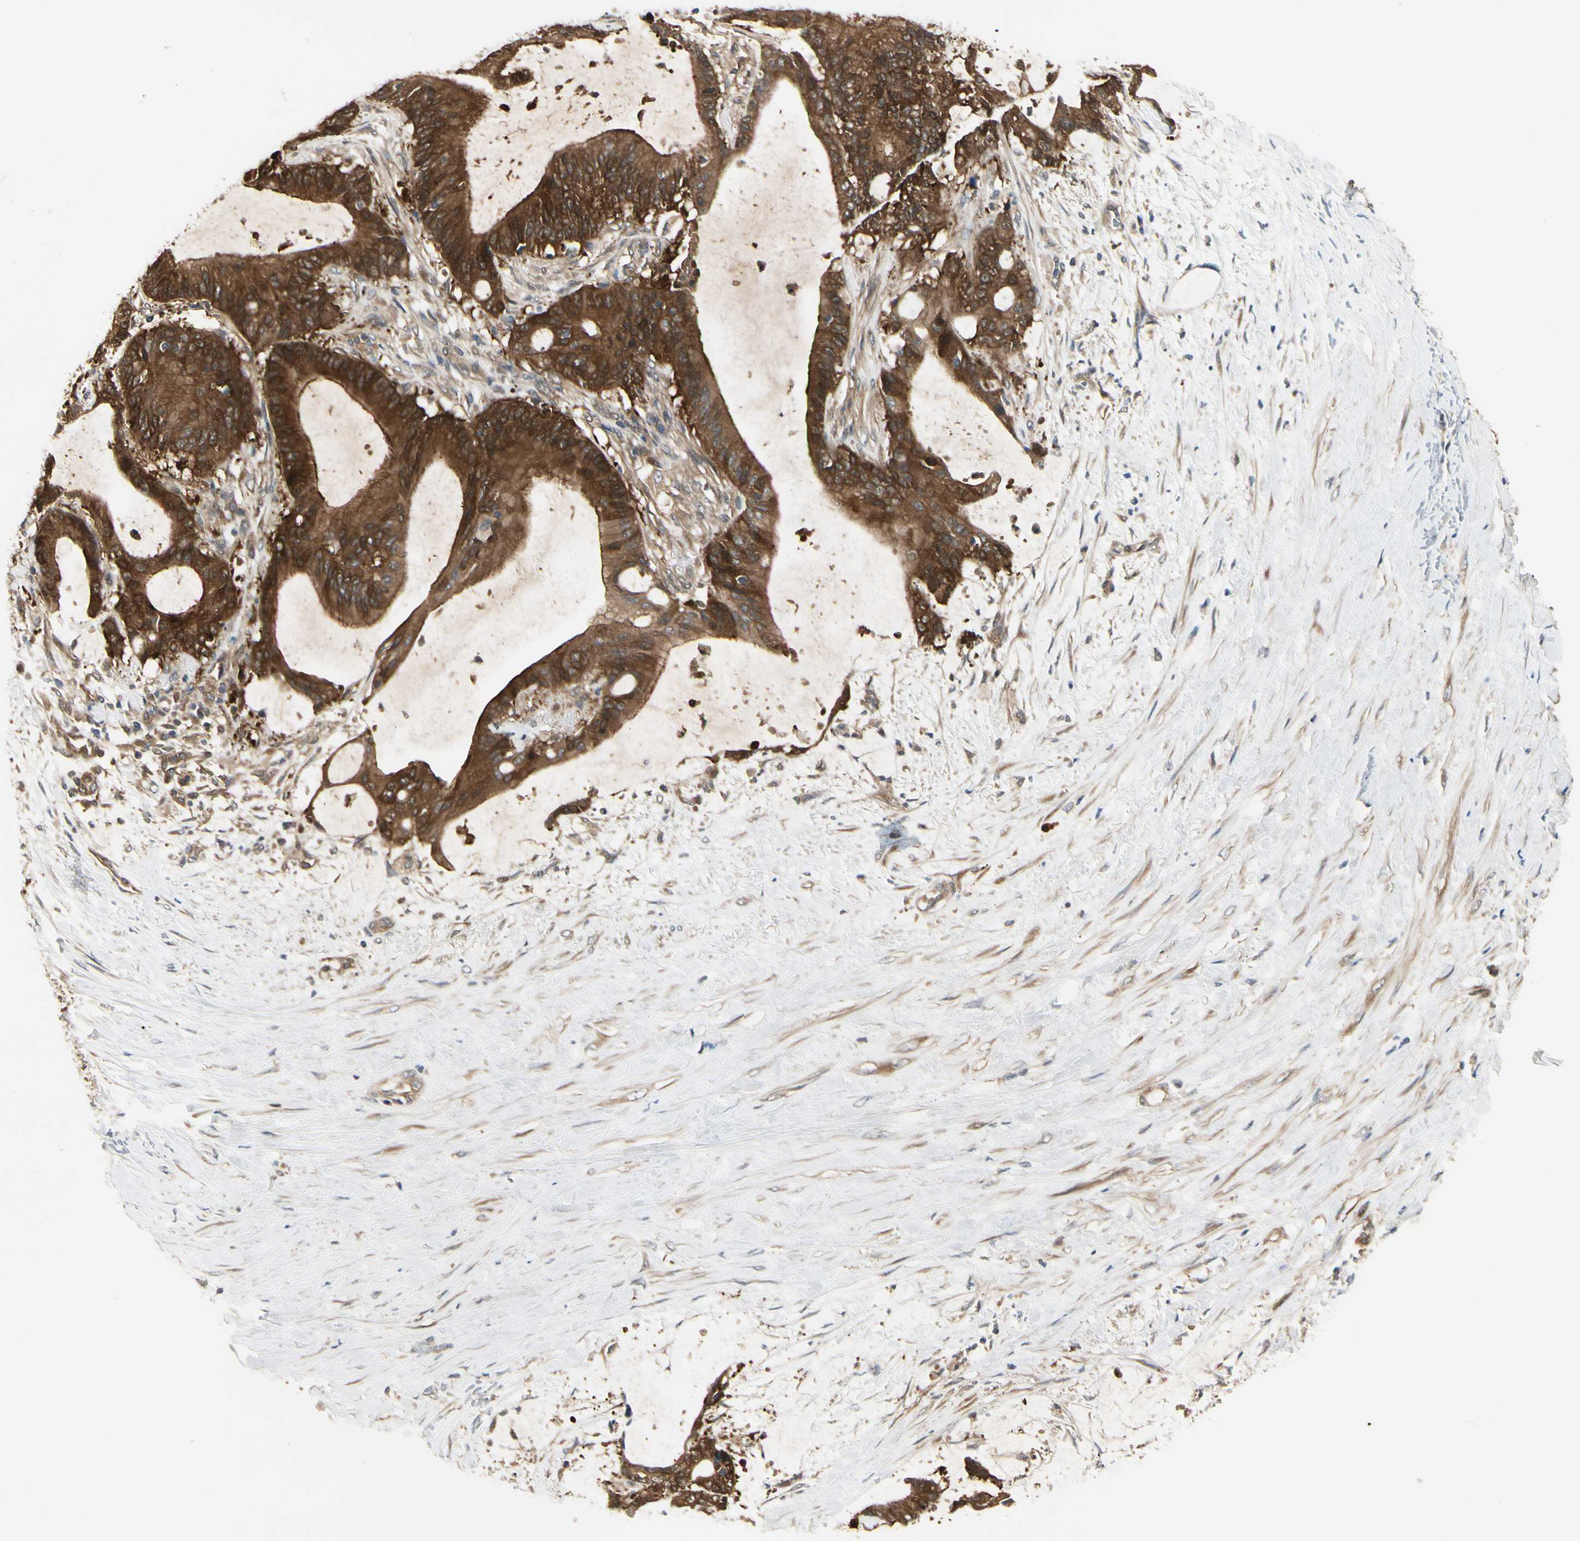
{"staining": {"intensity": "strong", "quantity": ">75%", "location": "cytoplasmic/membranous,nuclear"}, "tissue": "liver cancer", "cell_type": "Tumor cells", "image_type": "cancer", "snomed": [{"axis": "morphology", "description": "Cholangiocarcinoma"}, {"axis": "topography", "description": "Liver"}], "caption": "High-power microscopy captured an immunohistochemistry (IHC) image of liver cancer, revealing strong cytoplasmic/membranous and nuclear expression in about >75% of tumor cells. (DAB (3,3'-diaminobenzidine) = brown stain, brightfield microscopy at high magnification).", "gene": "NME1-NME2", "patient": {"sex": "female", "age": 73}}